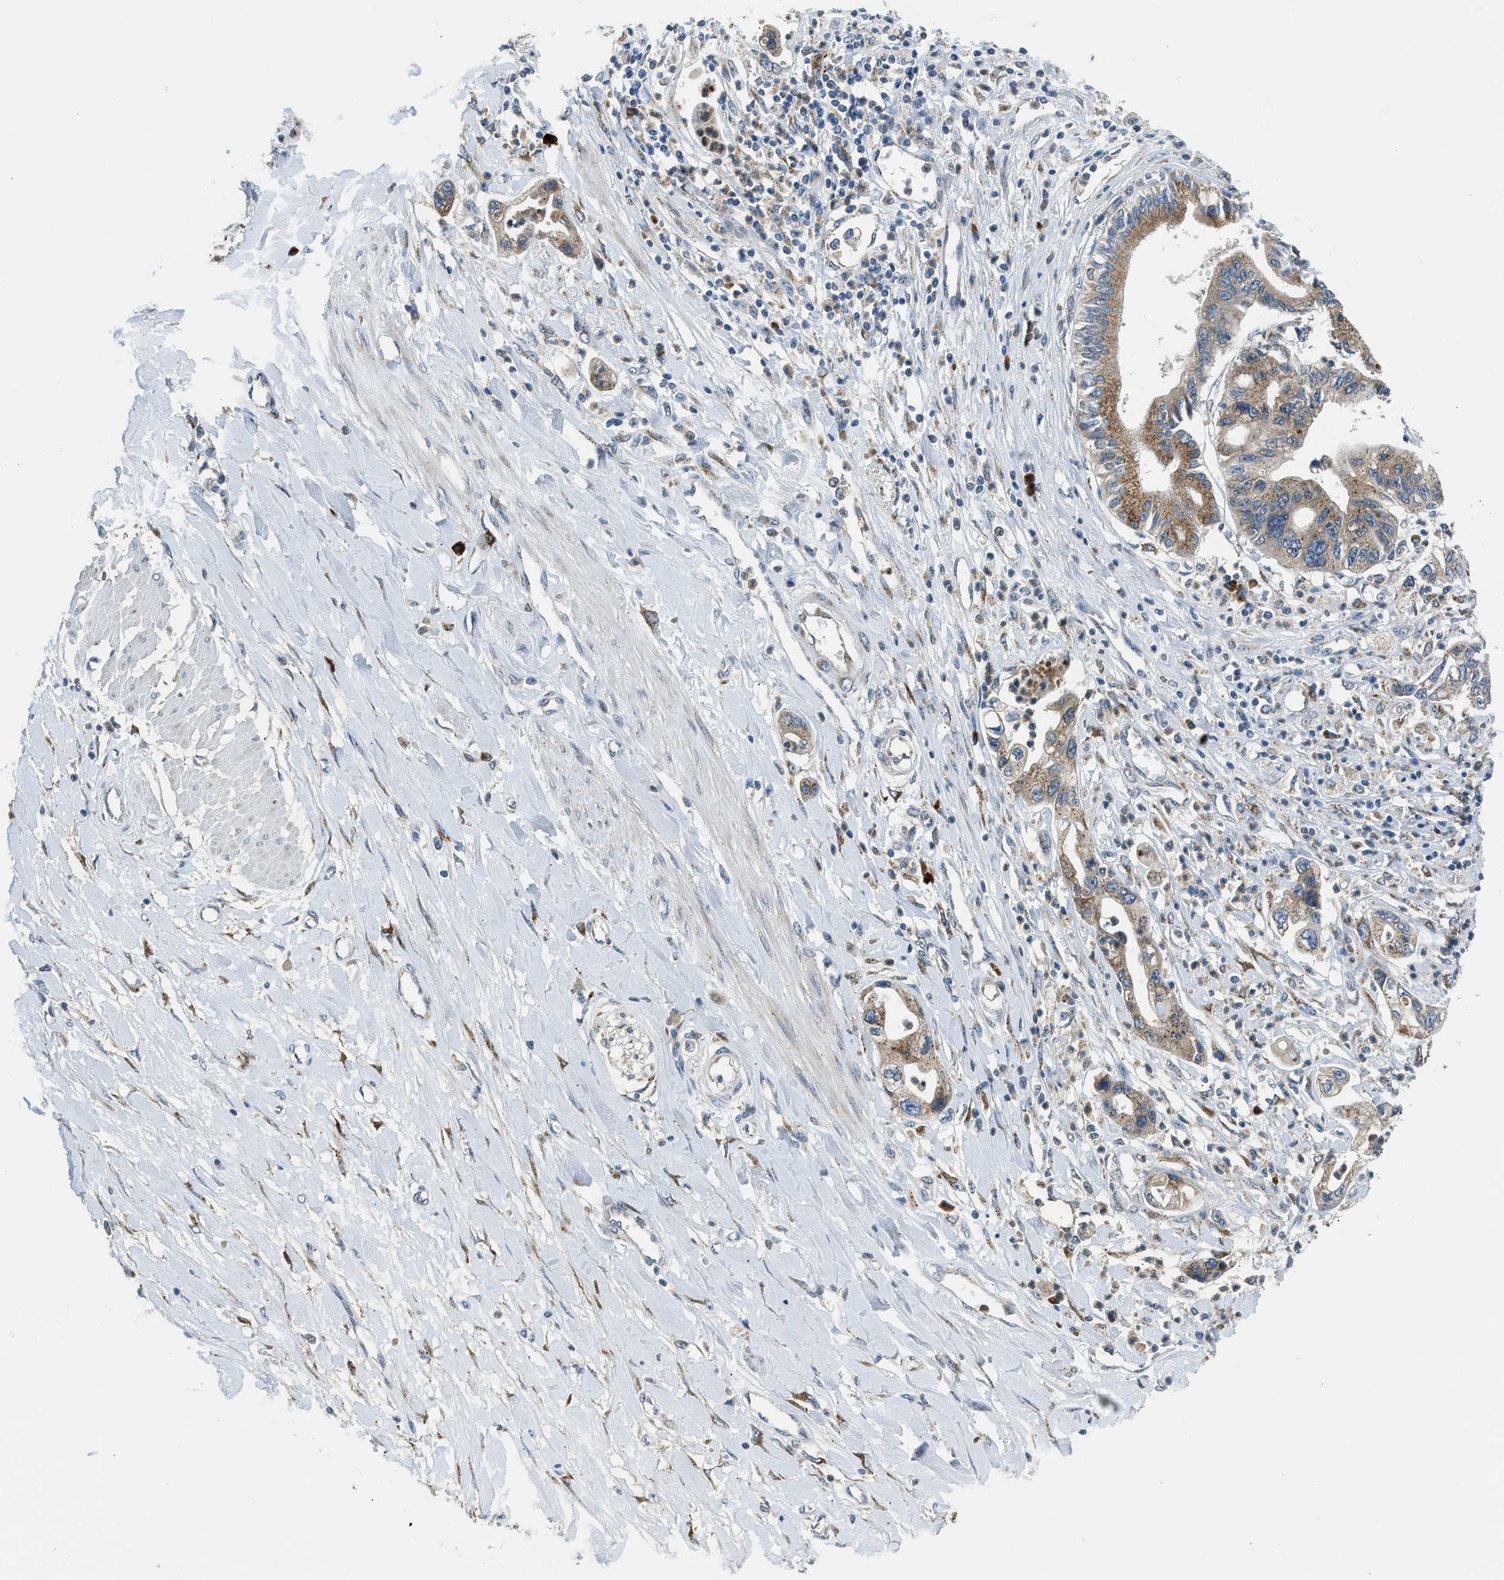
{"staining": {"intensity": "moderate", "quantity": ">75%", "location": "cytoplasmic/membranous"}, "tissue": "pancreatic cancer", "cell_type": "Tumor cells", "image_type": "cancer", "snomed": [{"axis": "morphology", "description": "Adenocarcinoma, NOS"}, {"axis": "topography", "description": "Pancreas"}], "caption": "Protein expression analysis of pancreatic cancer (adenocarcinoma) displays moderate cytoplasmic/membranous expression in about >75% of tumor cells.", "gene": "EDARADD", "patient": {"sex": "male", "age": 56}}